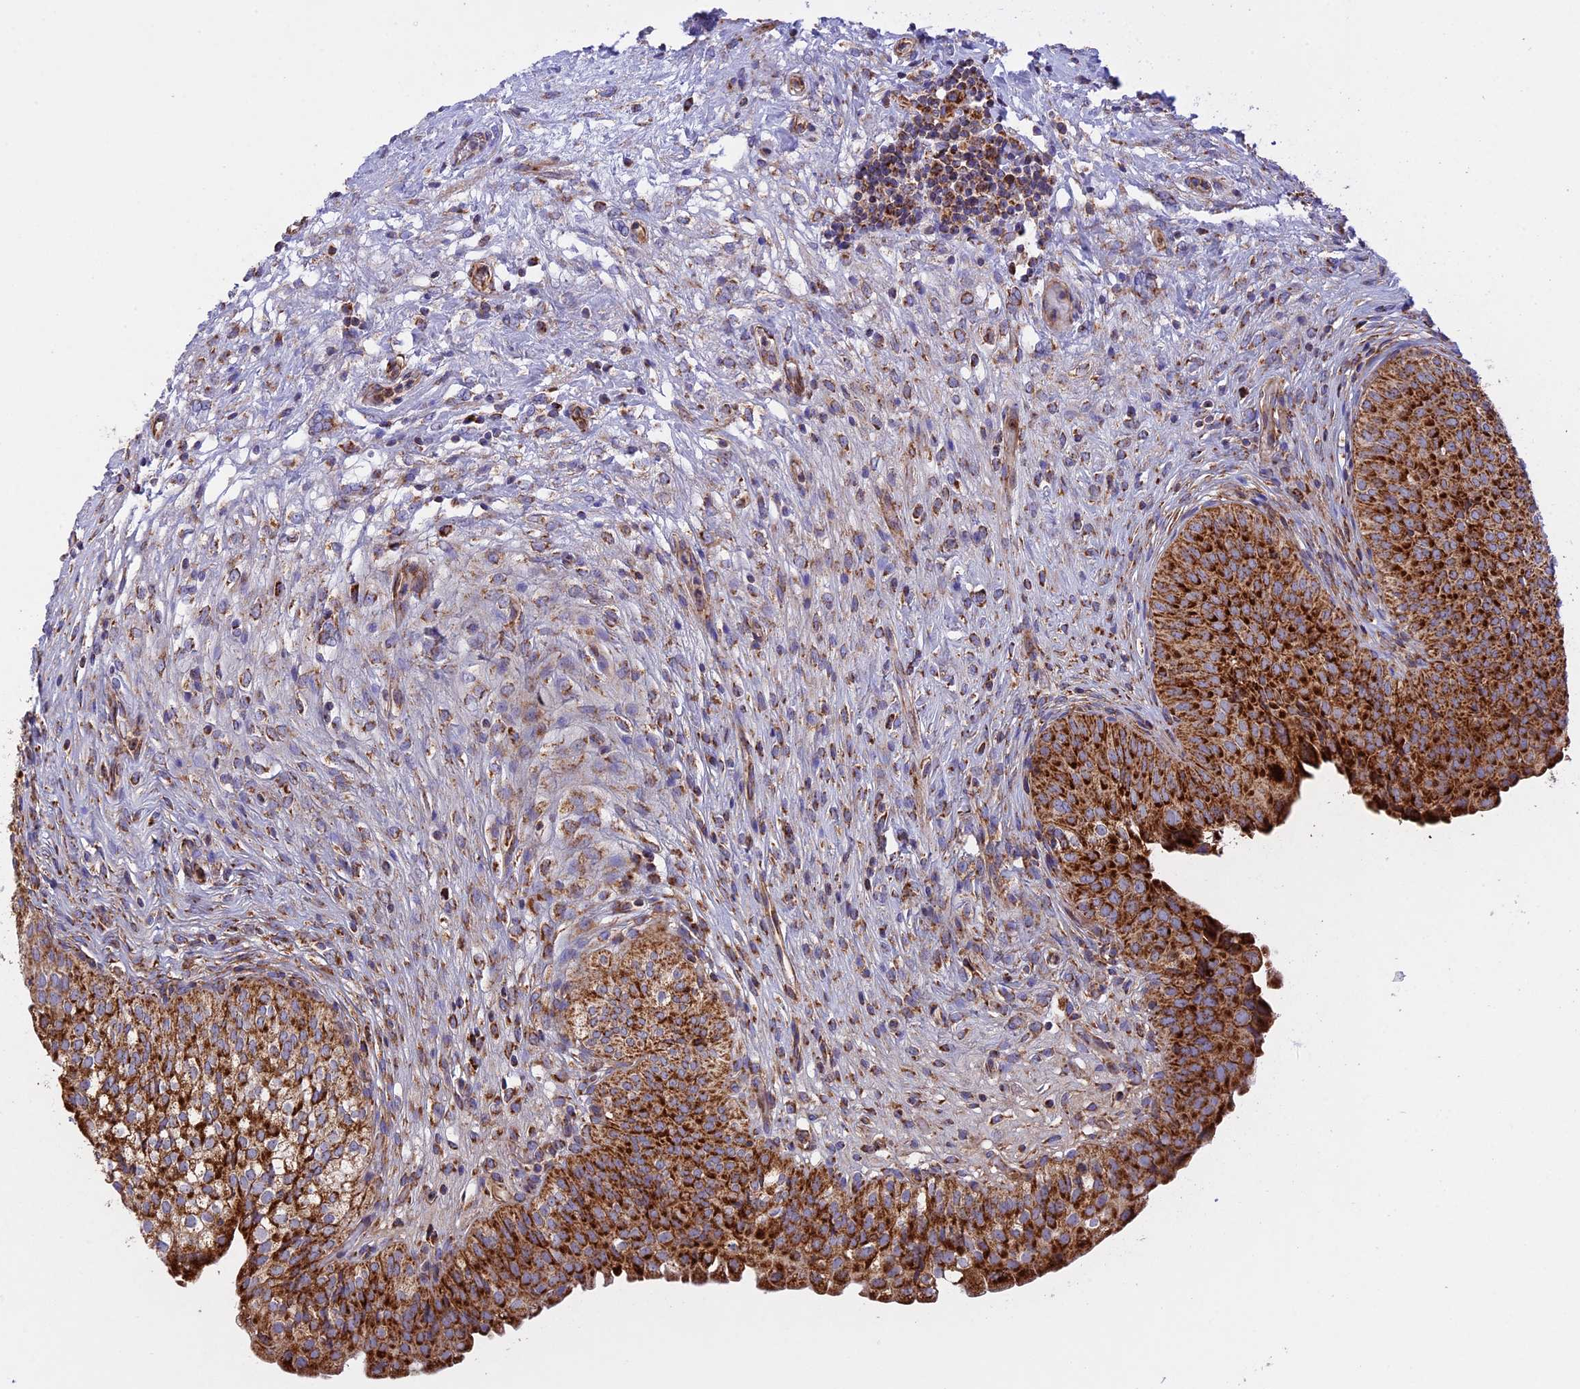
{"staining": {"intensity": "strong", "quantity": ">75%", "location": "cytoplasmic/membranous"}, "tissue": "urinary bladder", "cell_type": "Urothelial cells", "image_type": "normal", "snomed": [{"axis": "morphology", "description": "Normal tissue, NOS"}, {"axis": "topography", "description": "Urinary bladder"}], "caption": "The immunohistochemical stain highlights strong cytoplasmic/membranous staining in urothelial cells of unremarkable urinary bladder.", "gene": "UQCRB", "patient": {"sex": "male", "age": 55}}